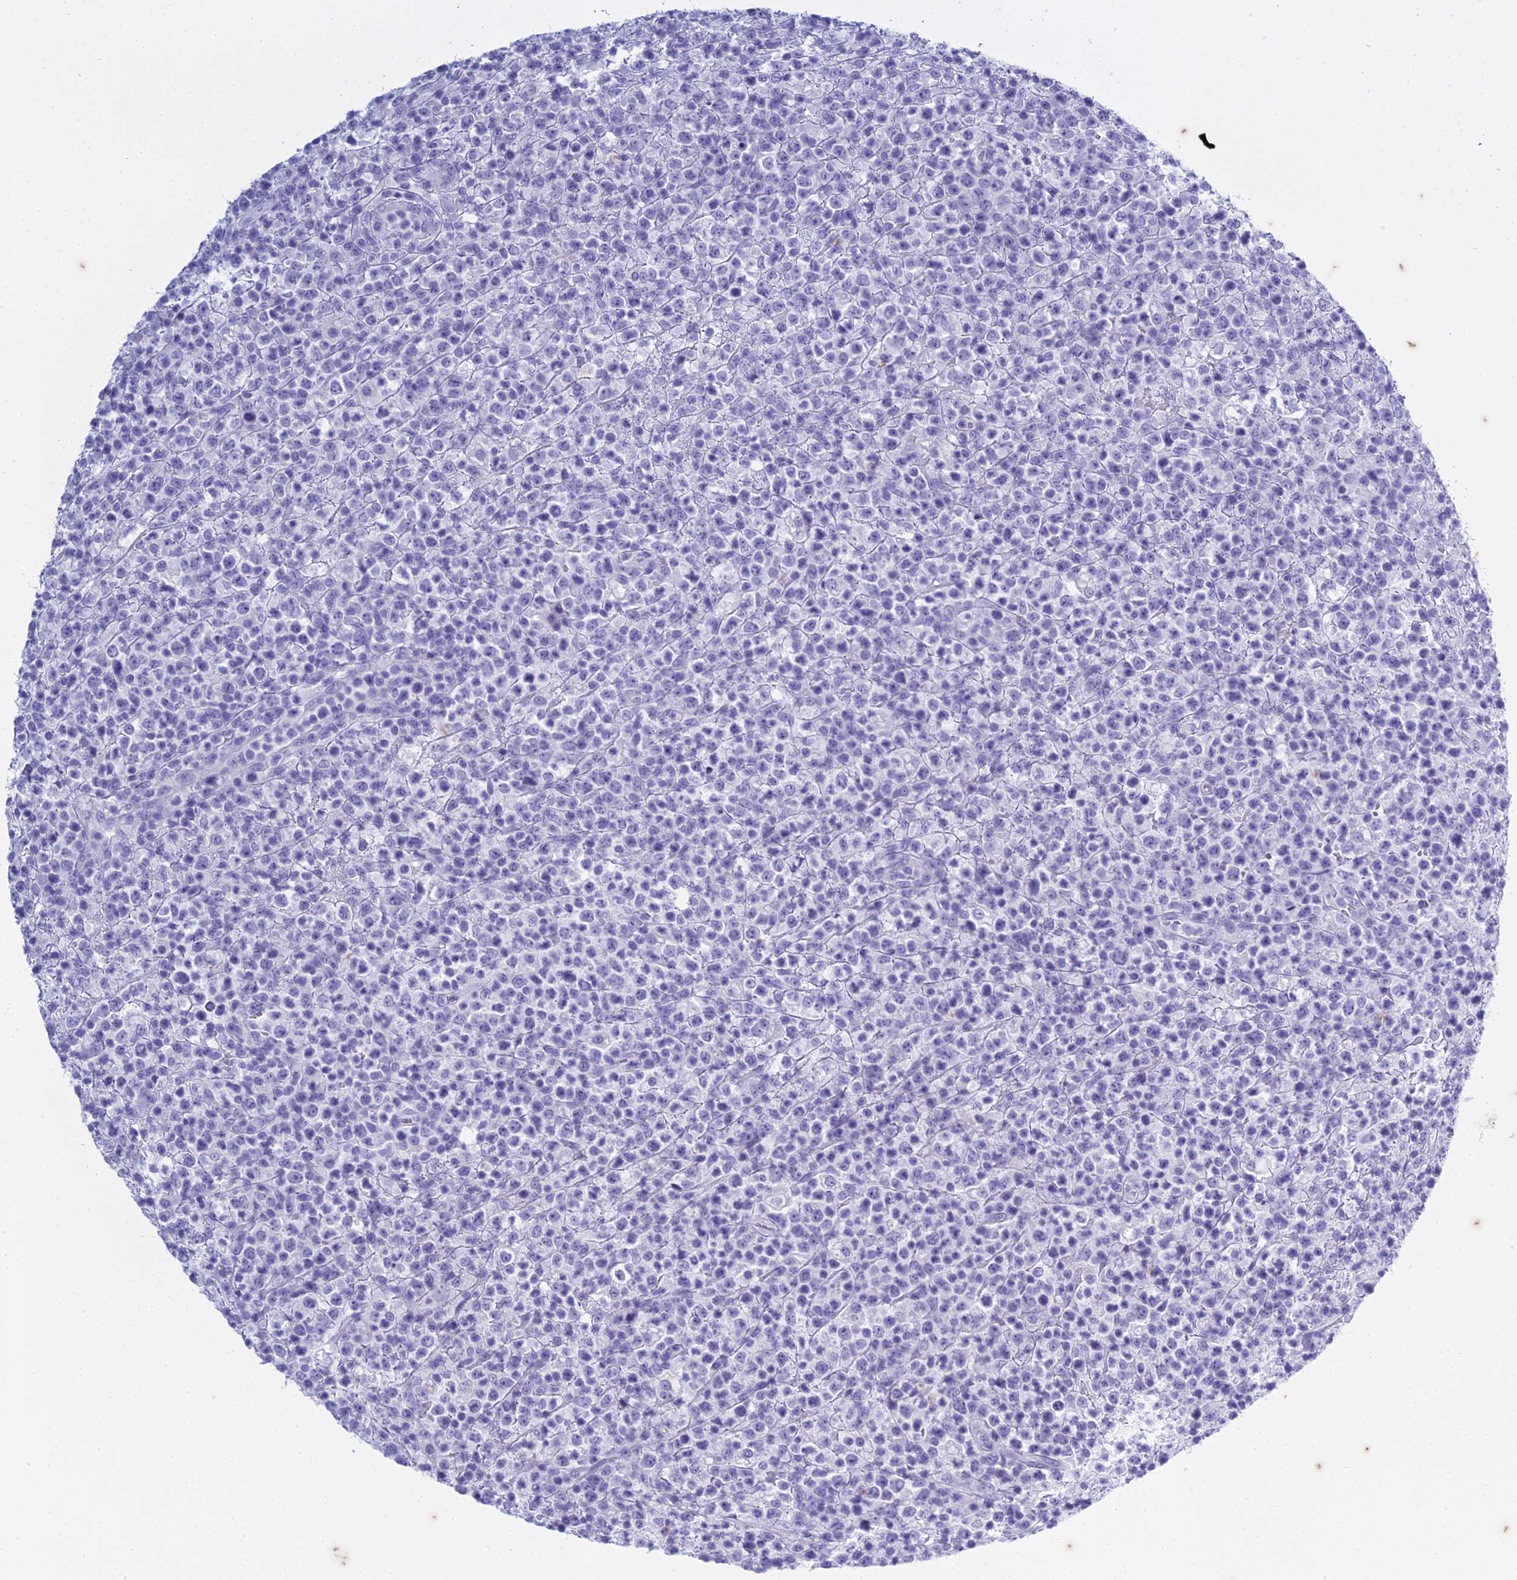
{"staining": {"intensity": "negative", "quantity": "none", "location": "none"}, "tissue": "lymphoma", "cell_type": "Tumor cells", "image_type": "cancer", "snomed": [{"axis": "morphology", "description": "Malignant lymphoma, non-Hodgkin's type, High grade"}, {"axis": "topography", "description": "Colon"}], "caption": "Lymphoma stained for a protein using IHC shows no expression tumor cells.", "gene": "HMGB4", "patient": {"sex": "female", "age": 53}}